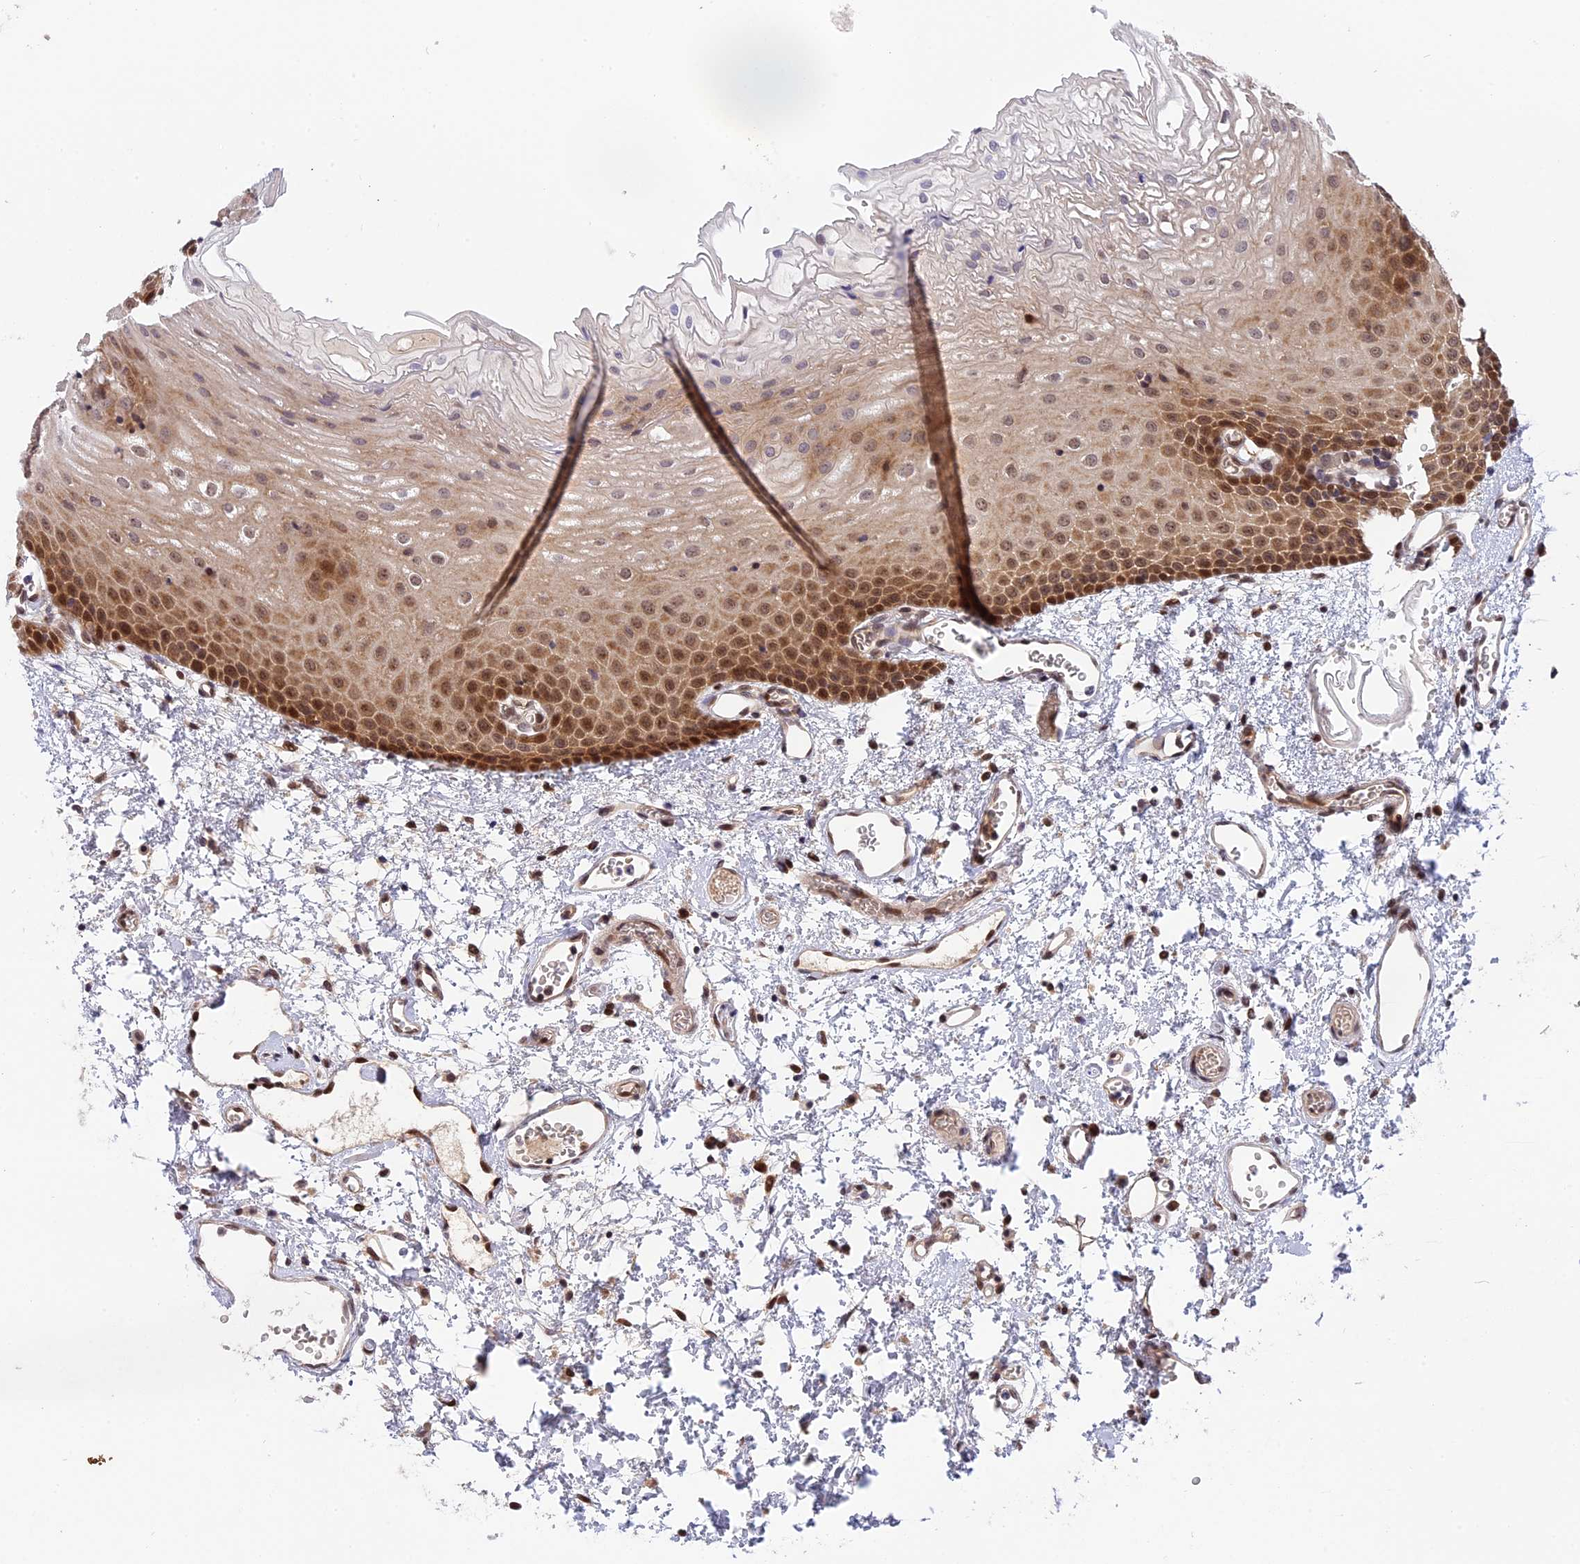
{"staining": {"intensity": "strong", "quantity": ">75%", "location": "cytoplasmic/membranous,nuclear"}, "tissue": "oral mucosa", "cell_type": "Squamous epithelial cells", "image_type": "normal", "snomed": [{"axis": "morphology", "description": "Normal tissue, NOS"}, {"axis": "topography", "description": "Oral tissue"}], "caption": "The histopathology image displays immunohistochemical staining of unremarkable oral mucosa. There is strong cytoplasmic/membranous,nuclear positivity is identified in about >75% of squamous epithelial cells.", "gene": "ZNF428", "patient": {"sex": "female", "age": 70}}